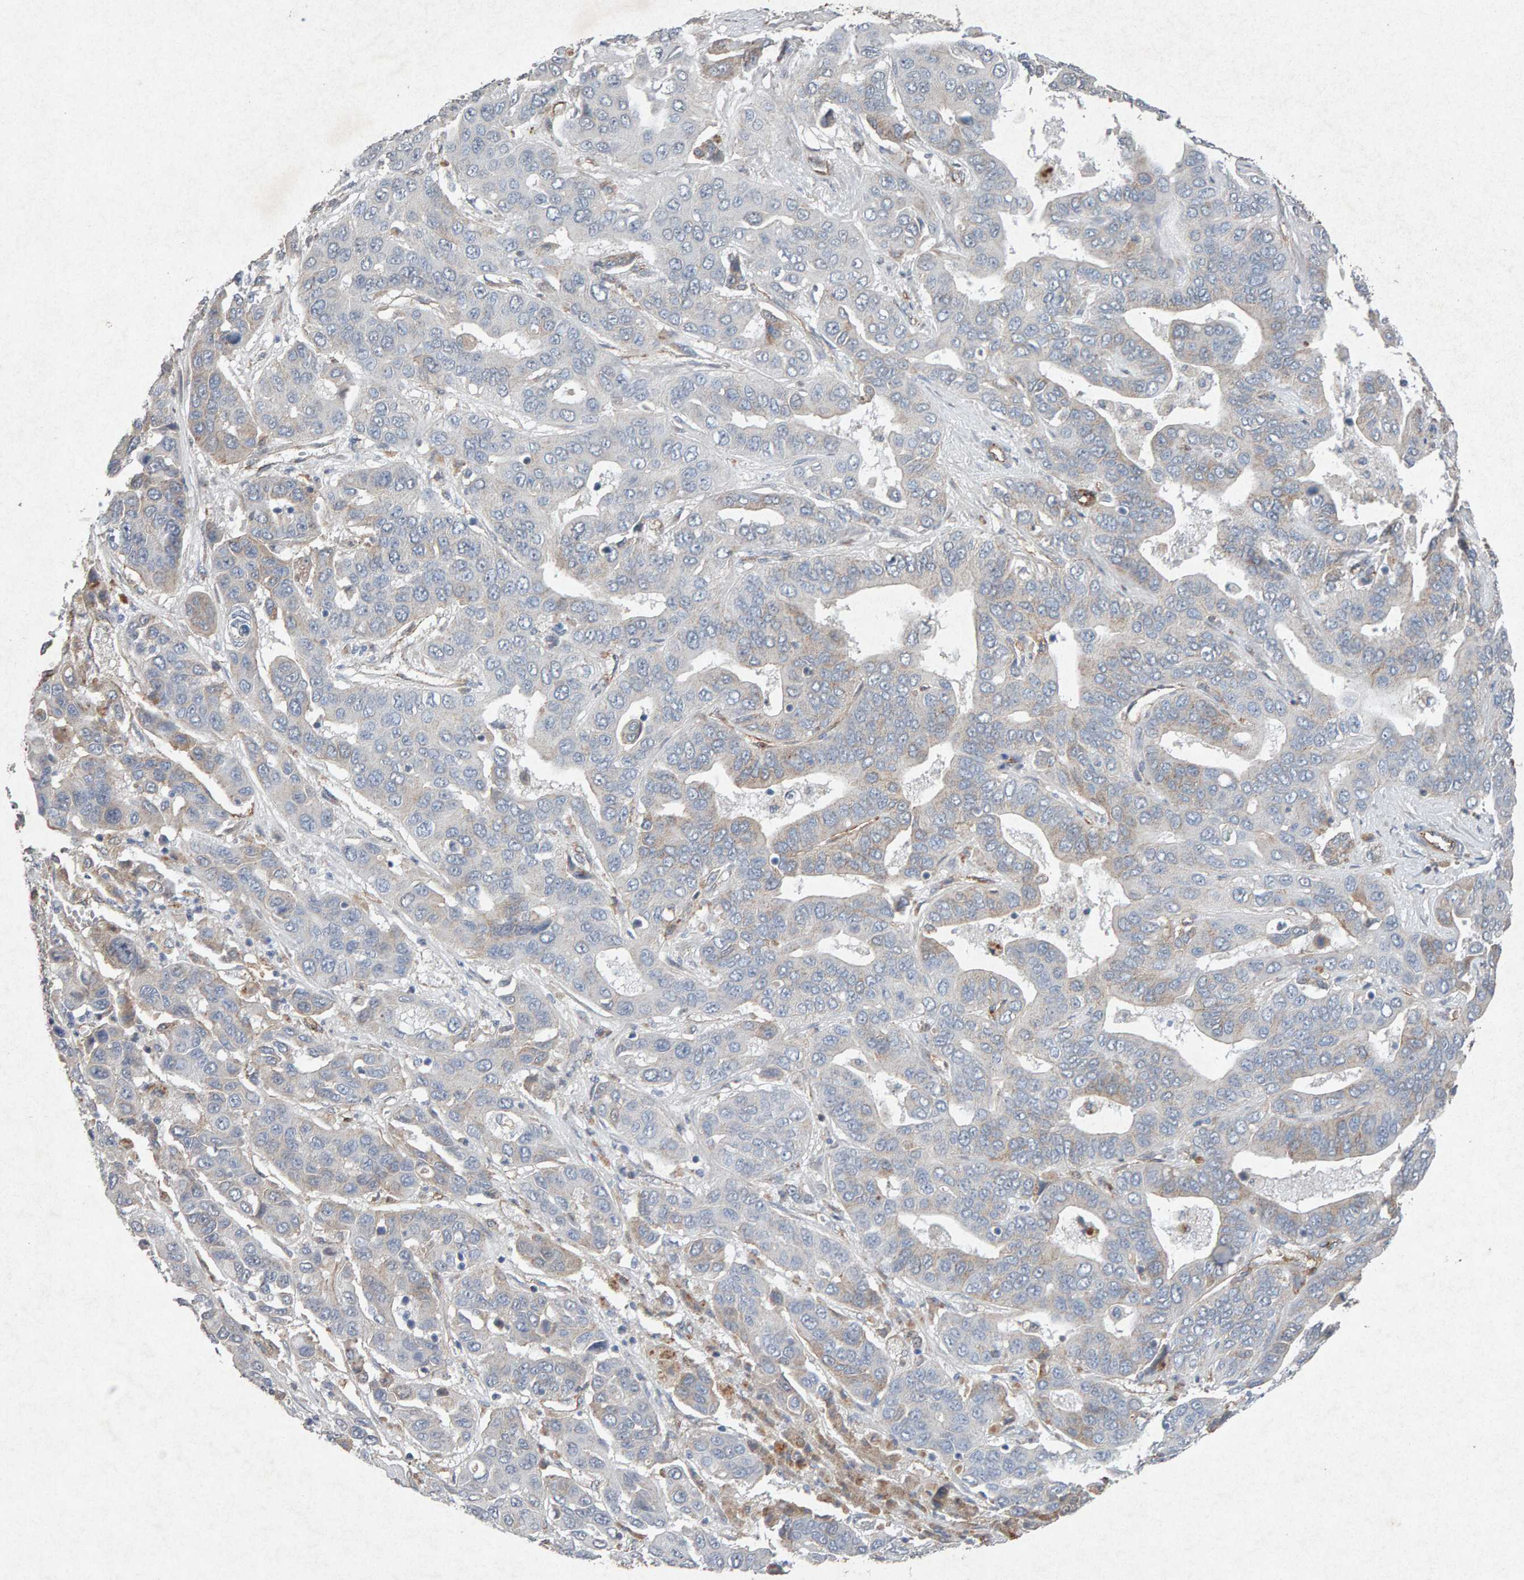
{"staining": {"intensity": "weak", "quantity": "<25%", "location": "cytoplasmic/membranous"}, "tissue": "liver cancer", "cell_type": "Tumor cells", "image_type": "cancer", "snomed": [{"axis": "morphology", "description": "Cholangiocarcinoma"}, {"axis": "topography", "description": "Liver"}], "caption": "High magnification brightfield microscopy of liver cancer (cholangiocarcinoma) stained with DAB (3,3'-diaminobenzidine) (brown) and counterstained with hematoxylin (blue): tumor cells show no significant staining.", "gene": "PTPRM", "patient": {"sex": "female", "age": 52}}